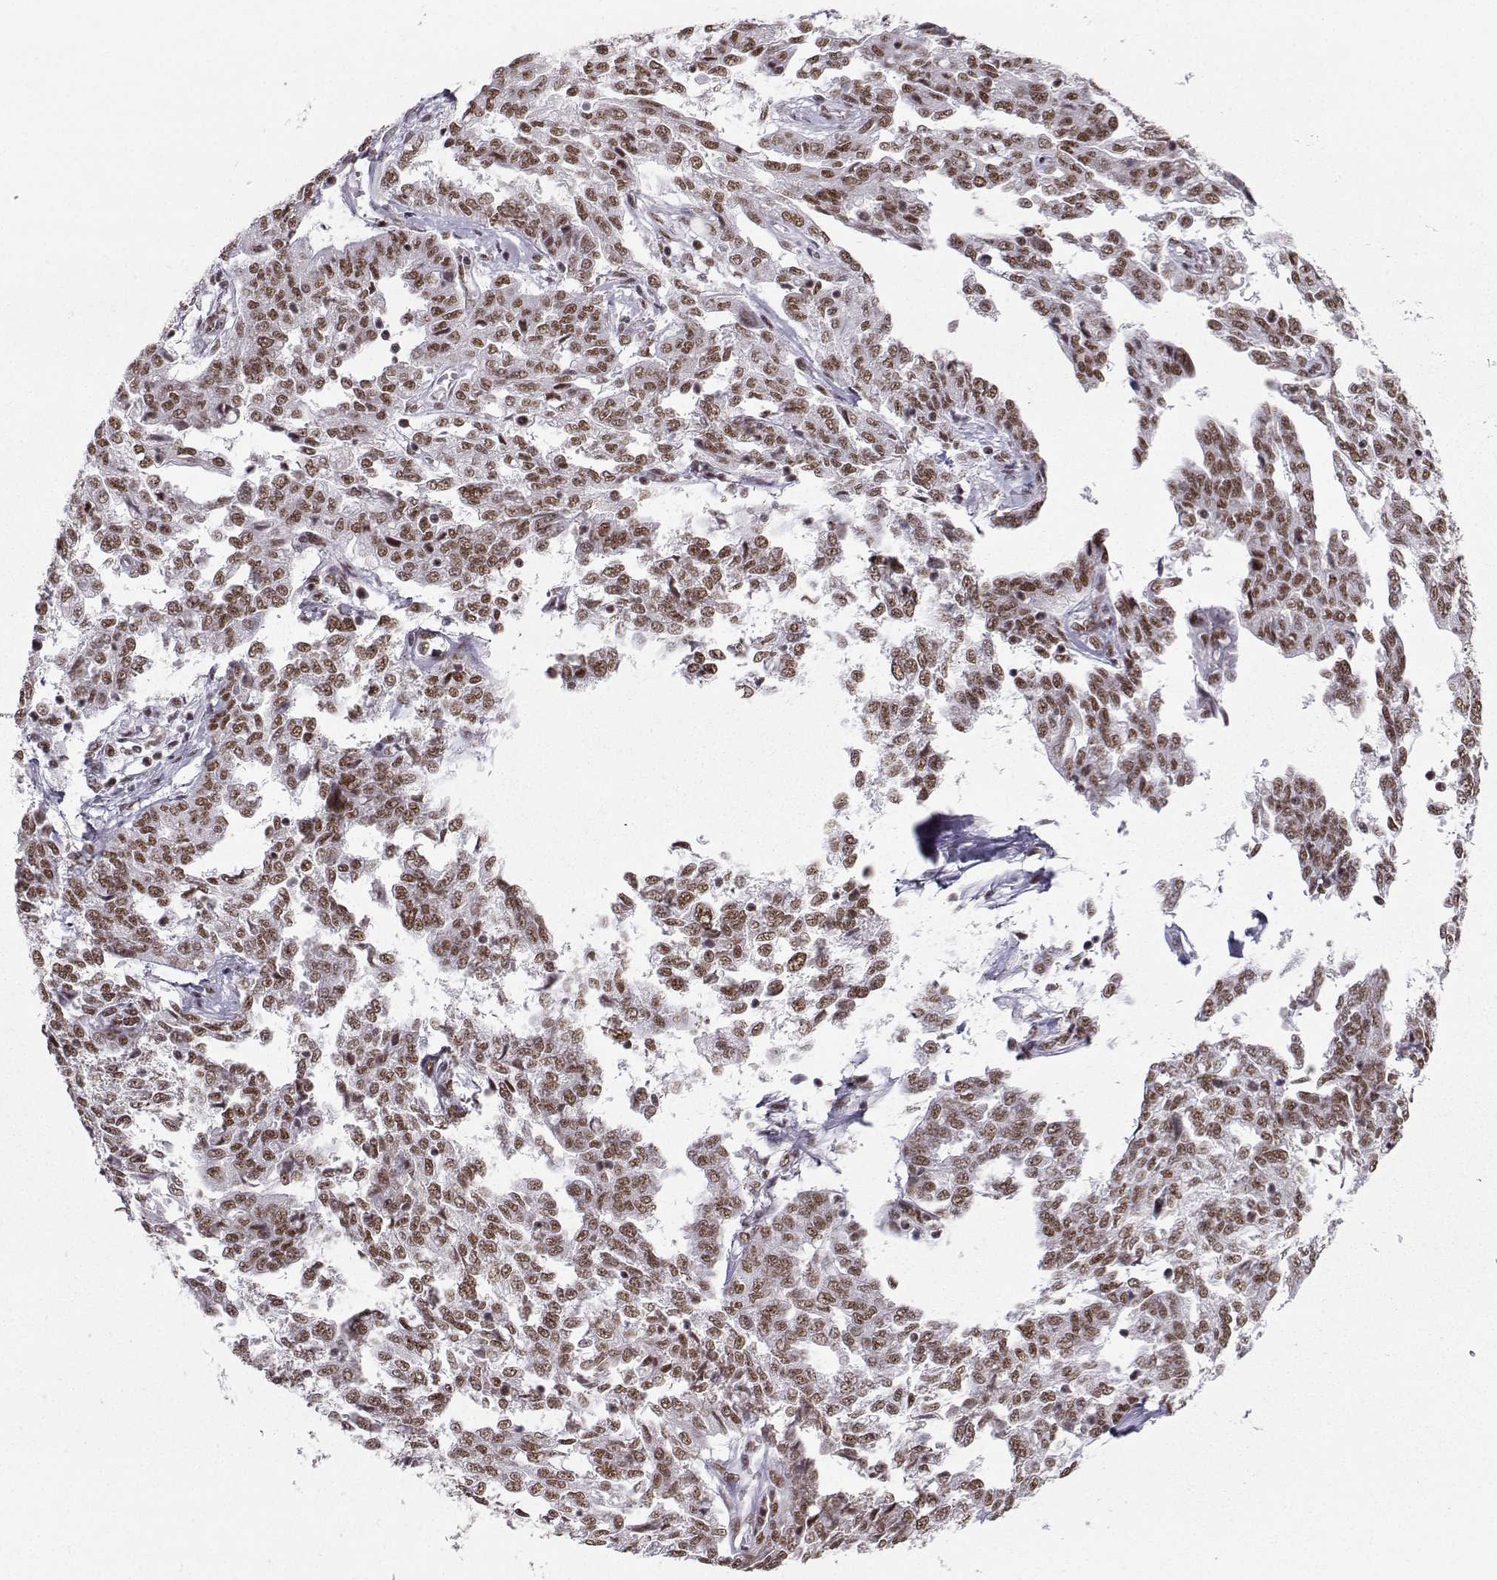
{"staining": {"intensity": "moderate", "quantity": ">75%", "location": "nuclear"}, "tissue": "ovarian cancer", "cell_type": "Tumor cells", "image_type": "cancer", "snomed": [{"axis": "morphology", "description": "Cystadenocarcinoma, serous, NOS"}, {"axis": "topography", "description": "Ovary"}], "caption": "High-magnification brightfield microscopy of ovarian cancer stained with DAB (3,3'-diaminobenzidine) (brown) and counterstained with hematoxylin (blue). tumor cells exhibit moderate nuclear expression is seen in approximately>75% of cells.", "gene": "SNRPB2", "patient": {"sex": "female", "age": 67}}